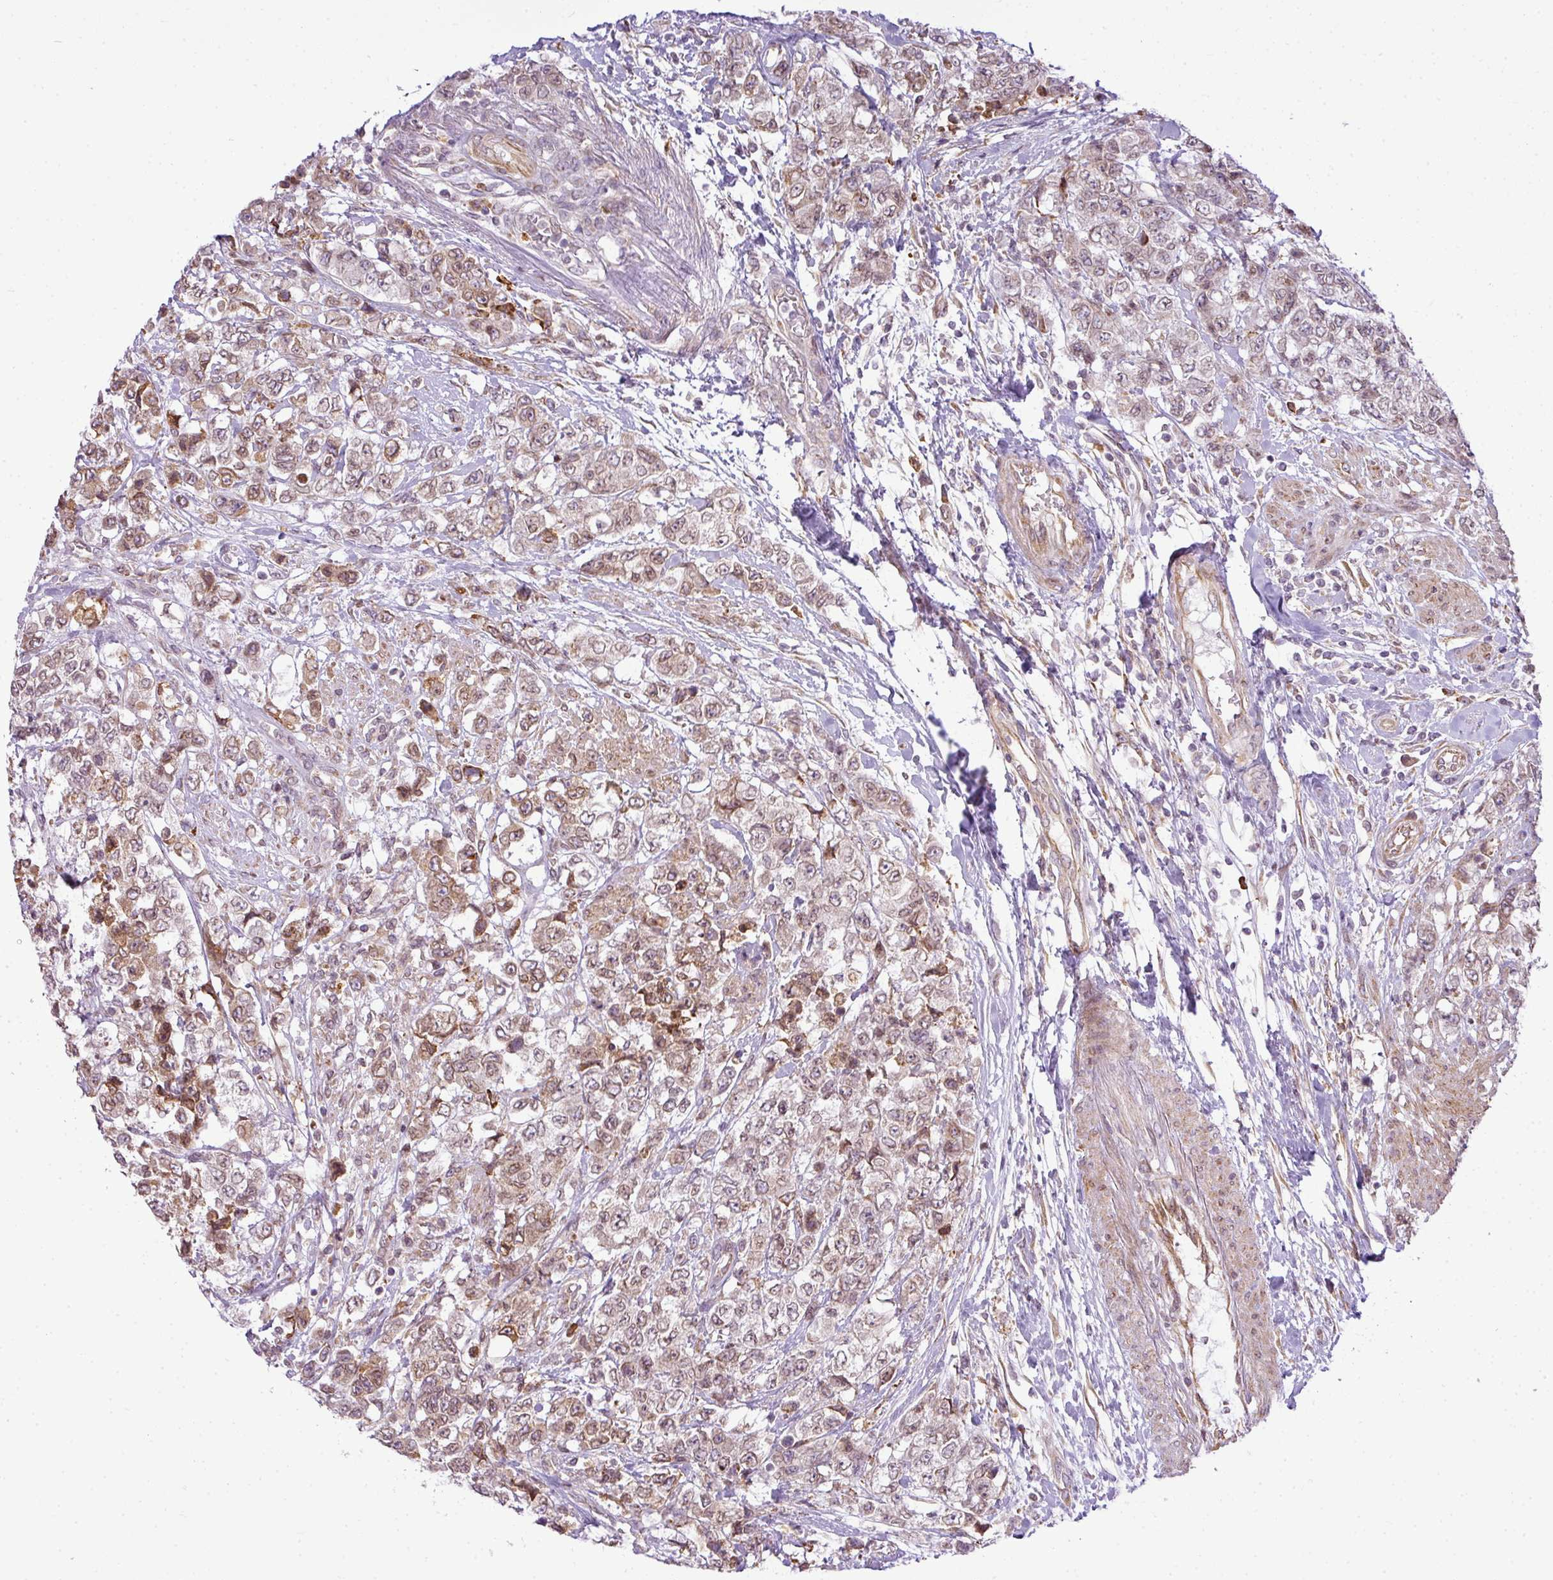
{"staining": {"intensity": "moderate", "quantity": ">75%", "location": "nuclear"}, "tissue": "urothelial cancer", "cell_type": "Tumor cells", "image_type": "cancer", "snomed": [{"axis": "morphology", "description": "Urothelial carcinoma, High grade"}, {"axis": "topography", "description": "Urinary bladder"}], "caption": "DAB (3,3'-diaminobenzidine) immunohistochemical staining of high-grade urothelial carcinoma displays moderate nuclear protein staining in approximately >75% of tumor cells.", "gene": "COX18", "patient": {"sex": "female", "age": 78}}